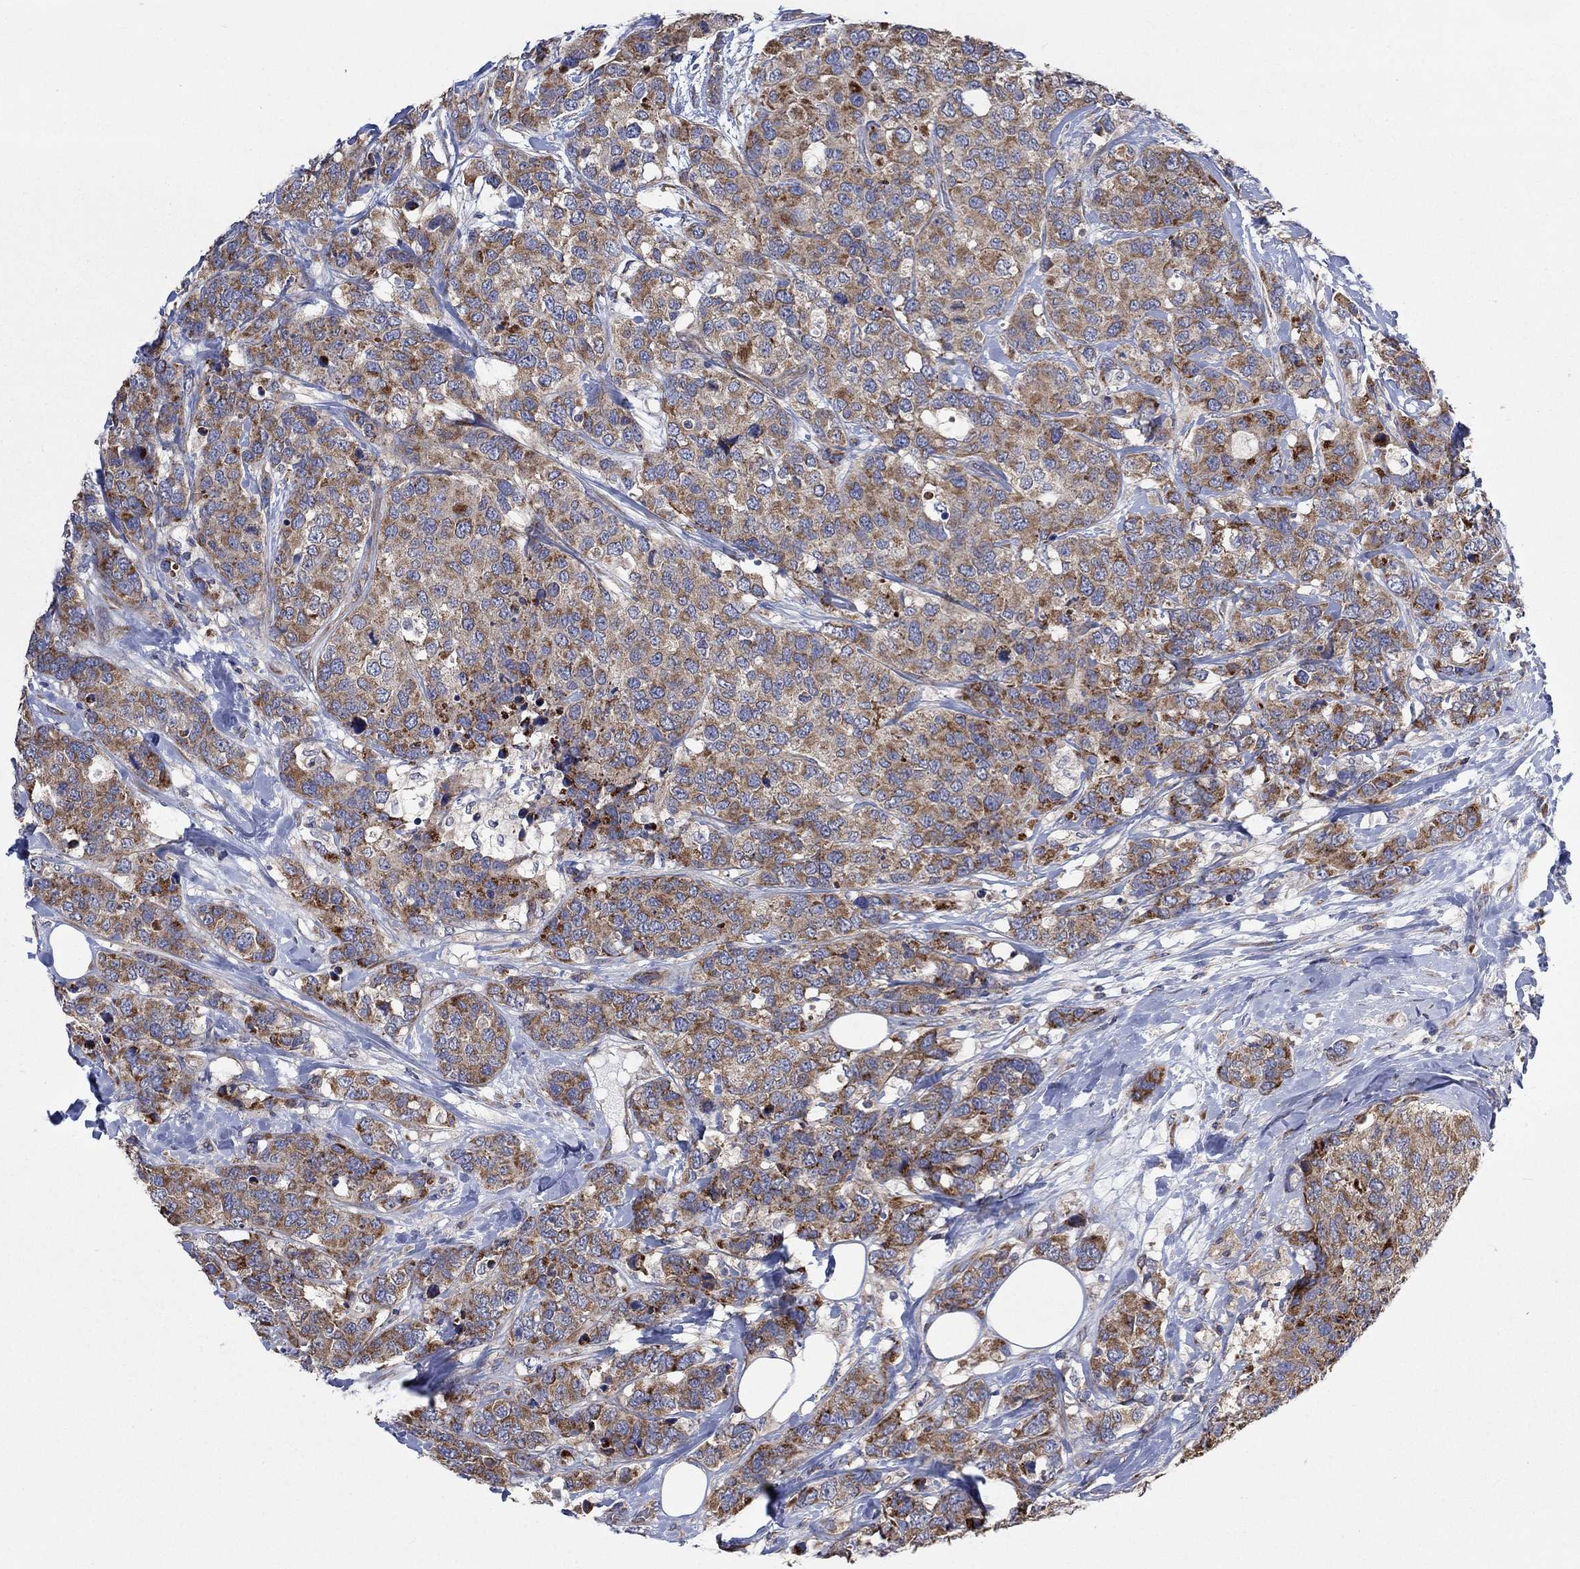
{"staining": {"intensity": "moderate", "quantity": "25%-75%", "location": "cytoplasmic/membranous"}, "tissue": "breast cancer", "cell_type": "Tumor cells", "image_type": "cancer", "snomed": [{"axis": "morphology", "description": "Lobular carcinoma"}, {"axis": "topography", "description": "Breast"}], "caption": "This is a histology image of immunohistochemistry staining of breast cancer (lobular carcinoma), which shows moderate staining in the cytoplasmic/membranous of tumor cells.", "gene": "RPLP0", "patient": {"sex": "female", "age": 59}}